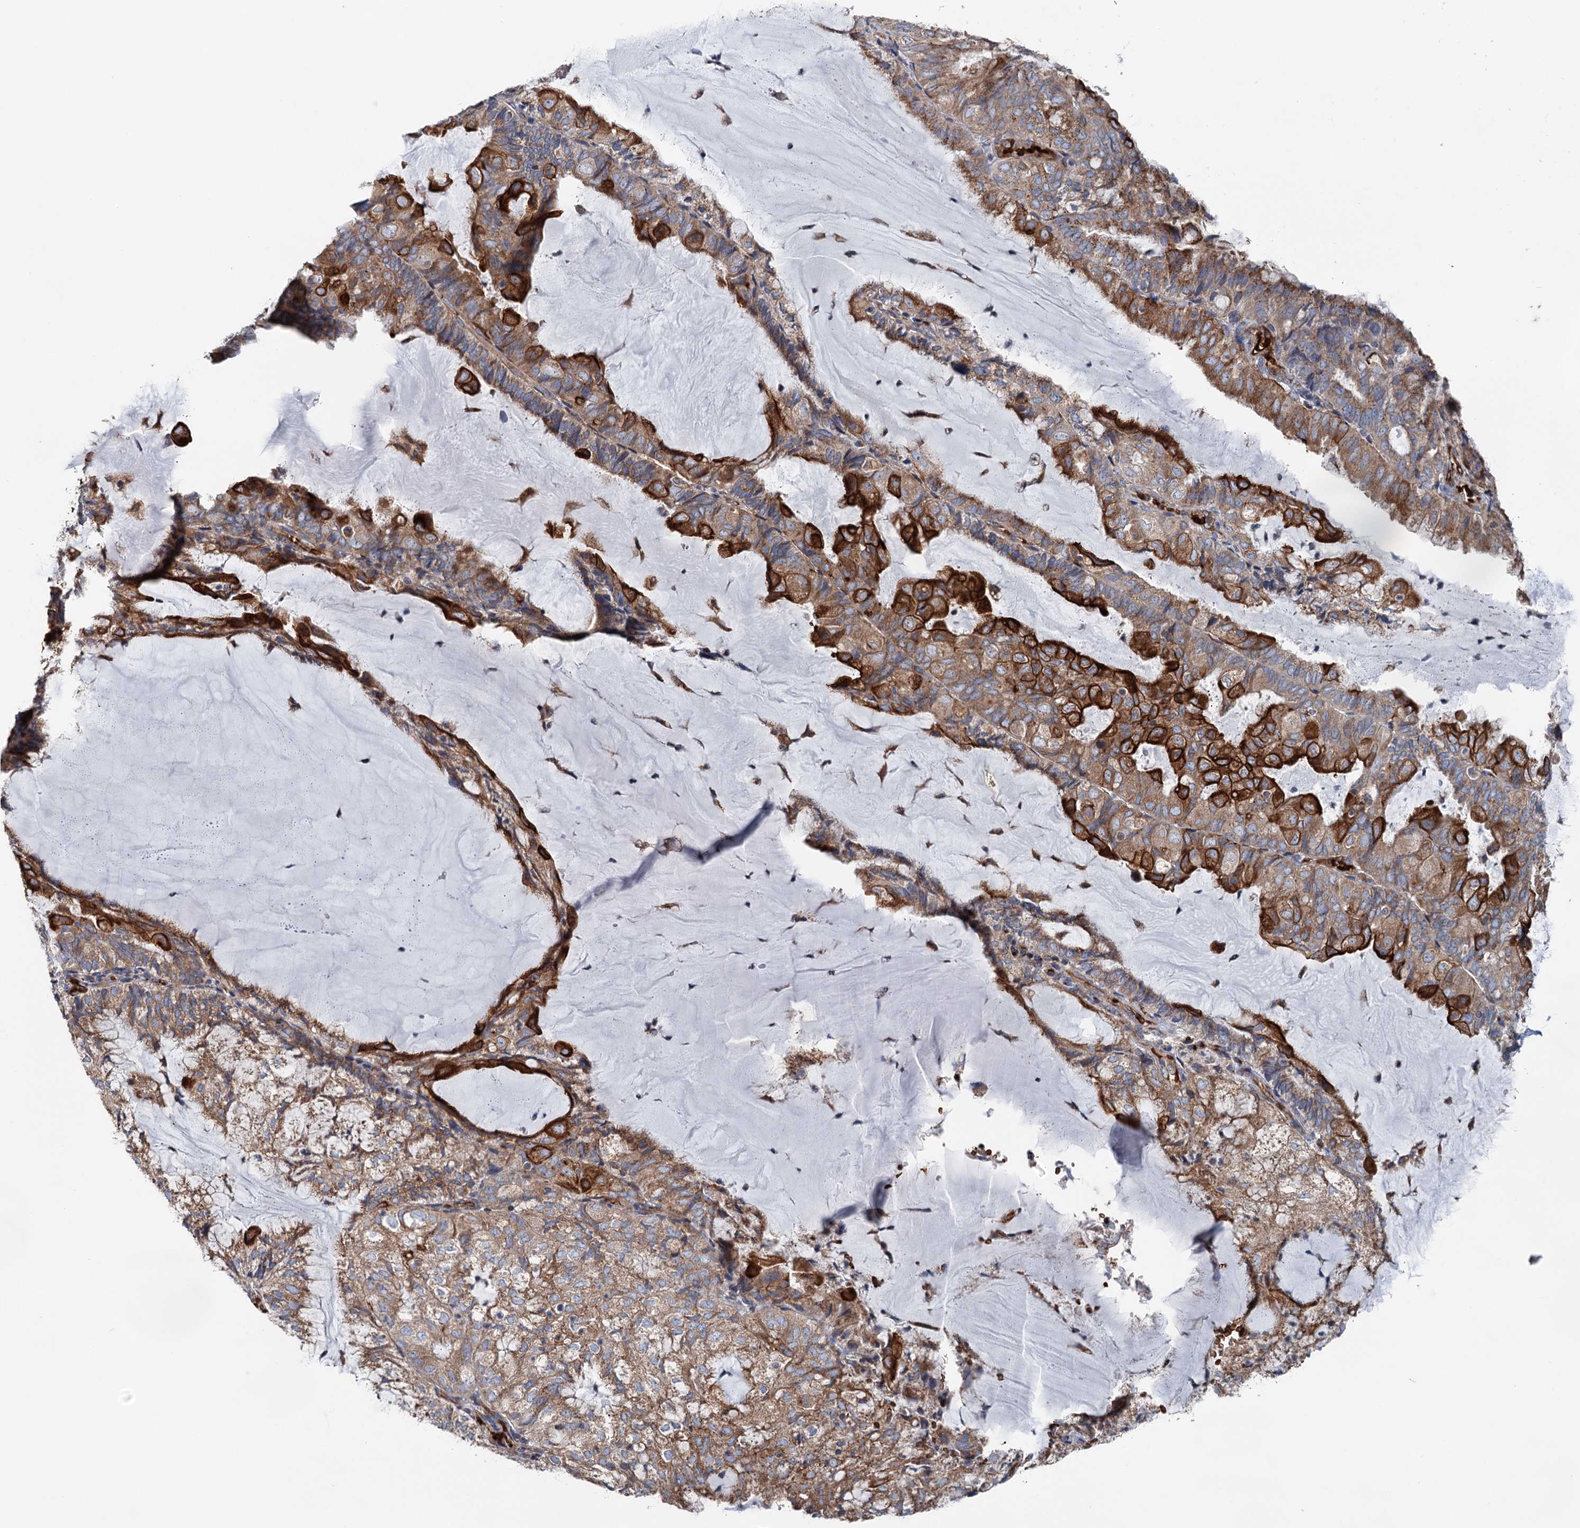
{"staining": {"intensity": "strong", "quantity": "25%-75%", "location": "cytoplasmic/membranous"}, "tissue": "endometrial cancer", "cell_type": "Tumor cells", "image_type": "cancer", "snomed": [{"axis": "morphology", "description": "Adenocarcinoma, NOS"}, {"axis": "topography", "description": "Endometrium"}], "caption": "Tumor cells display high levels of strong cytoplasmic/membranous expression in about 25%-75% of cells in endometrial cancer (adenocarcinoma).", "gene": "EIPR1", "patient": {"sex": "female", "age": 81}}